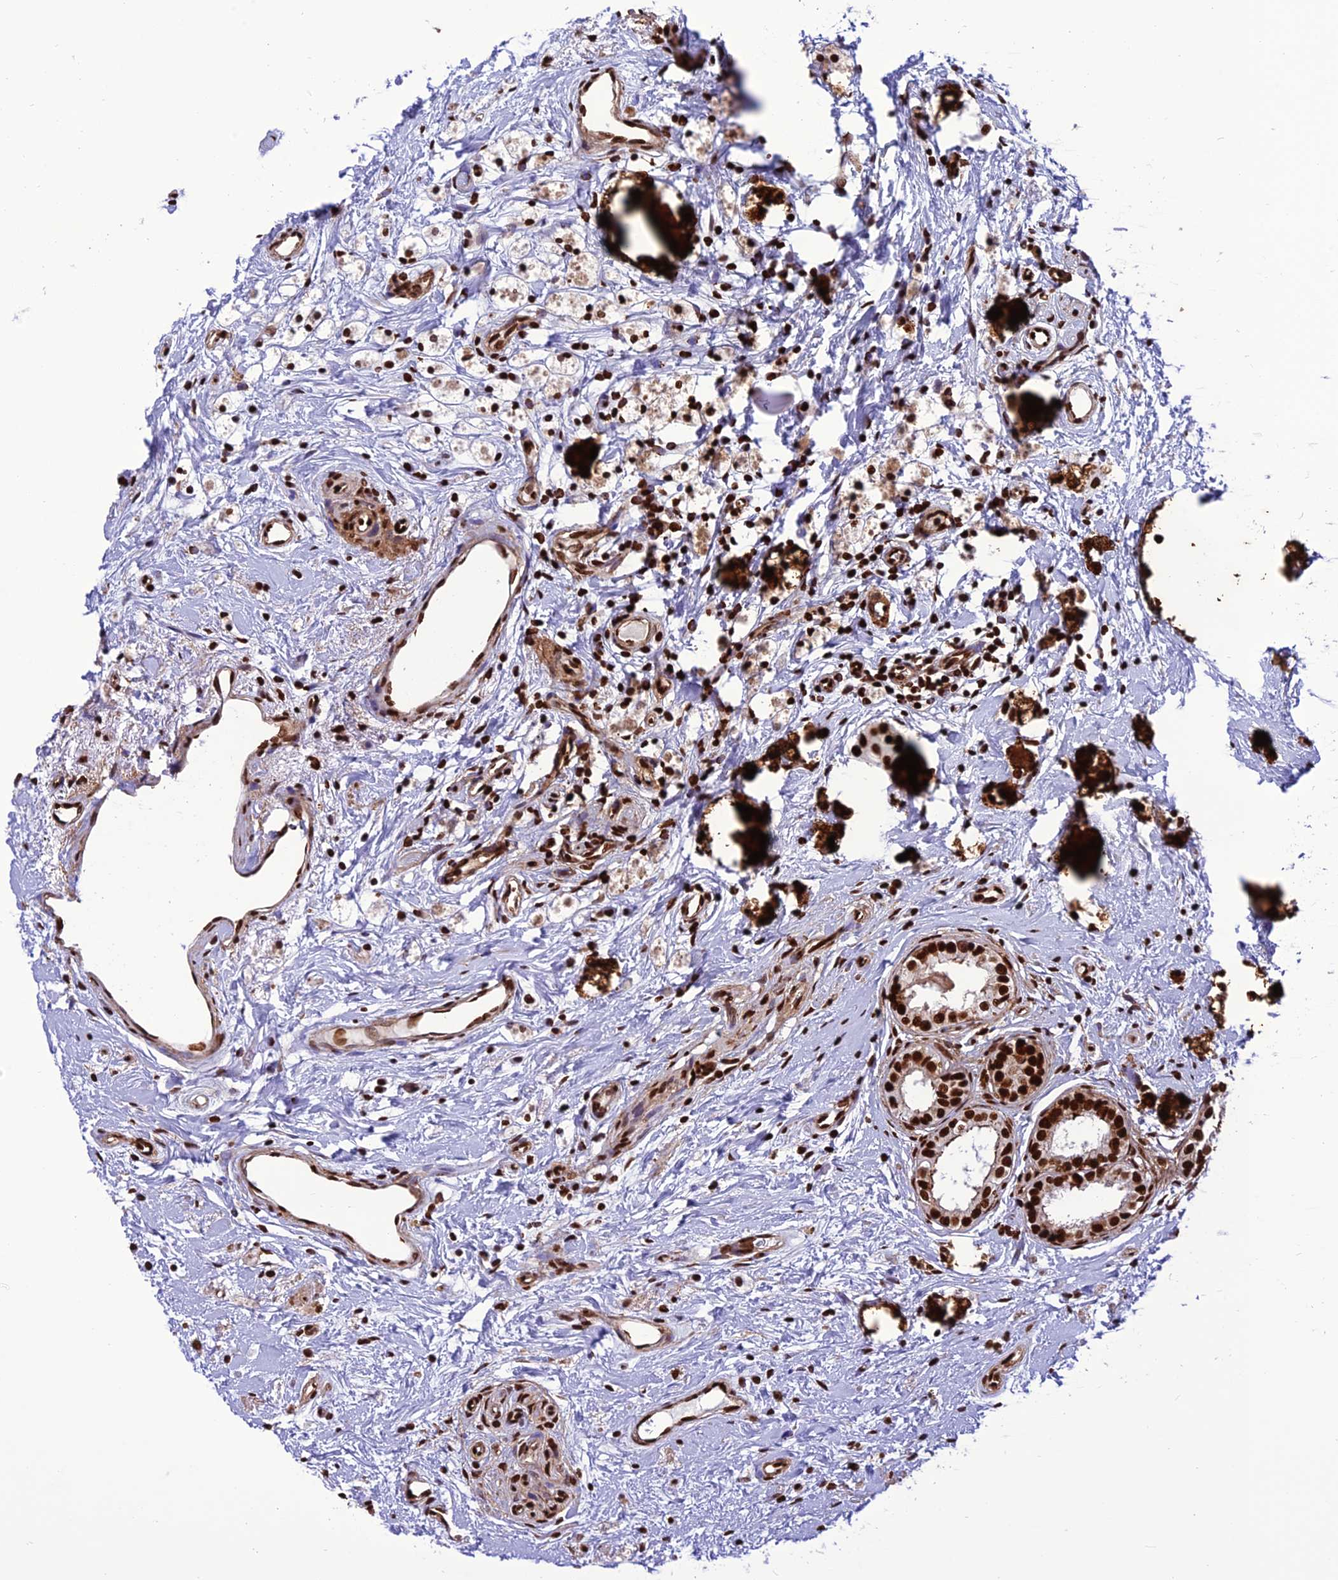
{"staining": {"intensity": "strong", "quantity": ">75%", "location": "nuclear"}, "tissue": "epididymis", "cell_type": "Glandular cells", "image_type": "normal", "snomed": [{"axis": "morphology", "description": "Normal tissue, NOS"}, {"axis": "topography", "description": "Epididymis"}], "caption": "Epididymis stained with DAB (3,3'-diaminobenzidine) IHC reveals high levels of strong nuclear expression in about >75% of glandular cells.", "gene": "INO80E", "patient": {"sex": "male", "age": 80}}